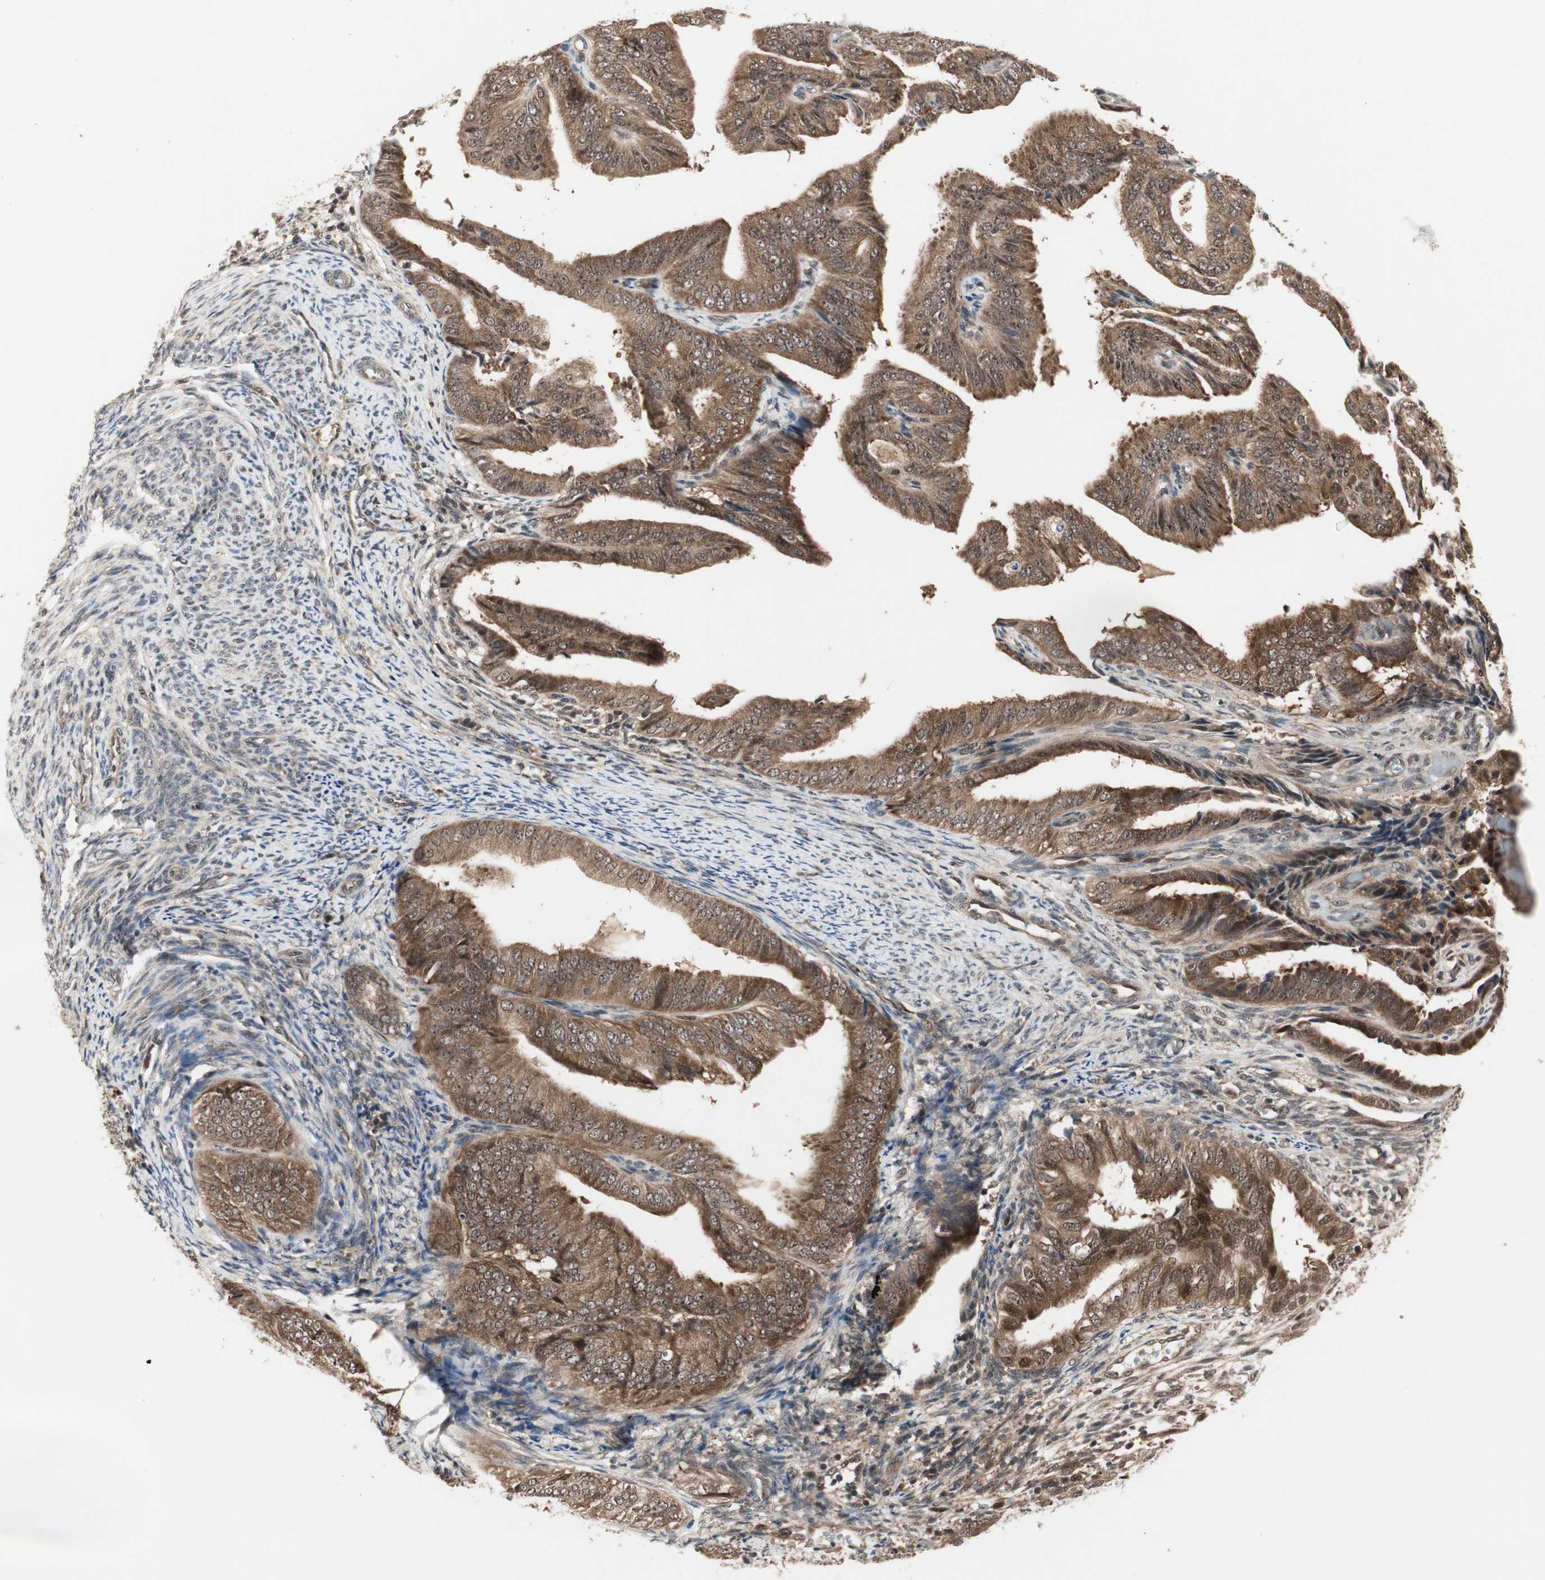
{"staining": {"intensity": "moderate", "quantity": ">75%", "location": "cytoplasmic/membranous"}, "tissue": "endometrial cancer", "cell_type": "Tumor cells", "image_type": "cancer", "snomed": [{"axis": "morphology", "description": "Adenocarcinoma, NOS"}, {"axis": "topography", "description": "Endometrium"}], "caption": "Human endometrial adenocarcinoma stained for a protein (brown) reveals moderate cytoplasmic/membranous positive expression in approximately >75% of tumor cells.", "gene": "CSNK2B", "patient": {"sex": "female", "age": 58}}